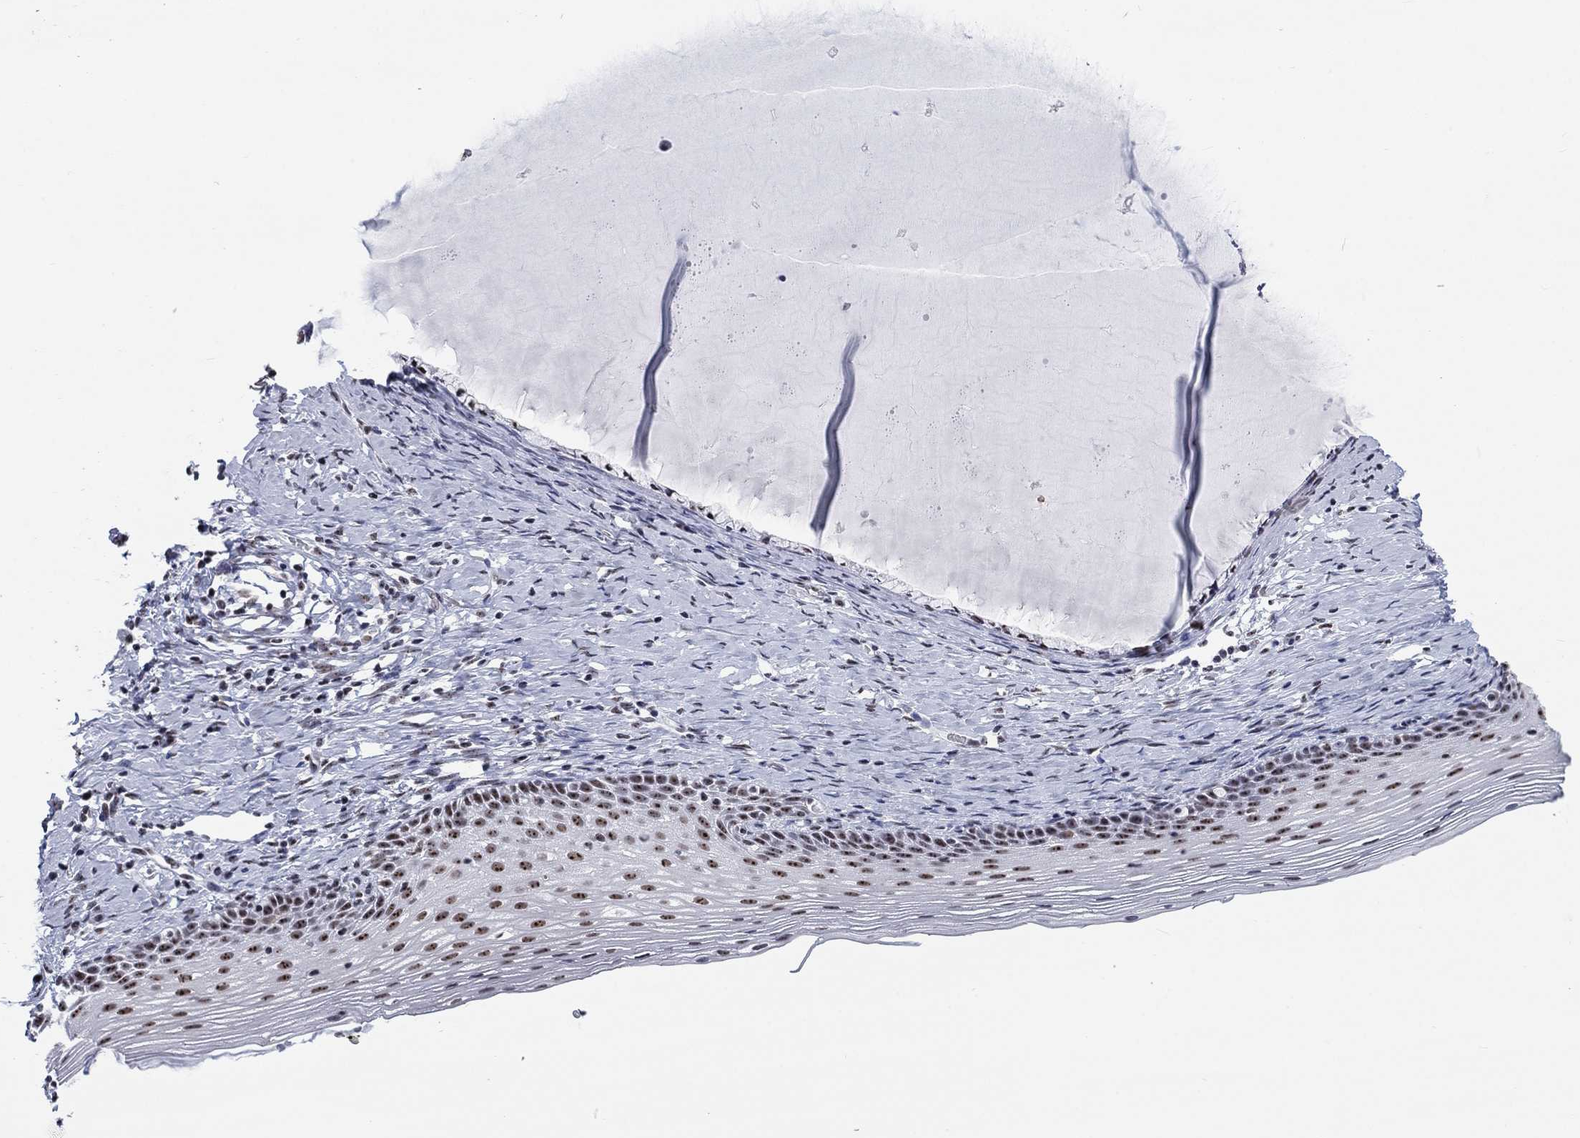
{"staining": {"intensity": "negative", "quantity": "none", "location": "none"}, "tissue": "cervix", "cell_type": "Glandular cells", "image_type": "normal", "snomed": [{"axis": "morphology", "description": "Normal tissue, NOS"}, {"axis": "topography", "description": "Cervix"}], "caption": "Immunohistochemical staining of normal human cervix shows no significant expression in glandular cells.", "gene": "CSRNP3", "patient": {"sex": "female", "age": 39}}